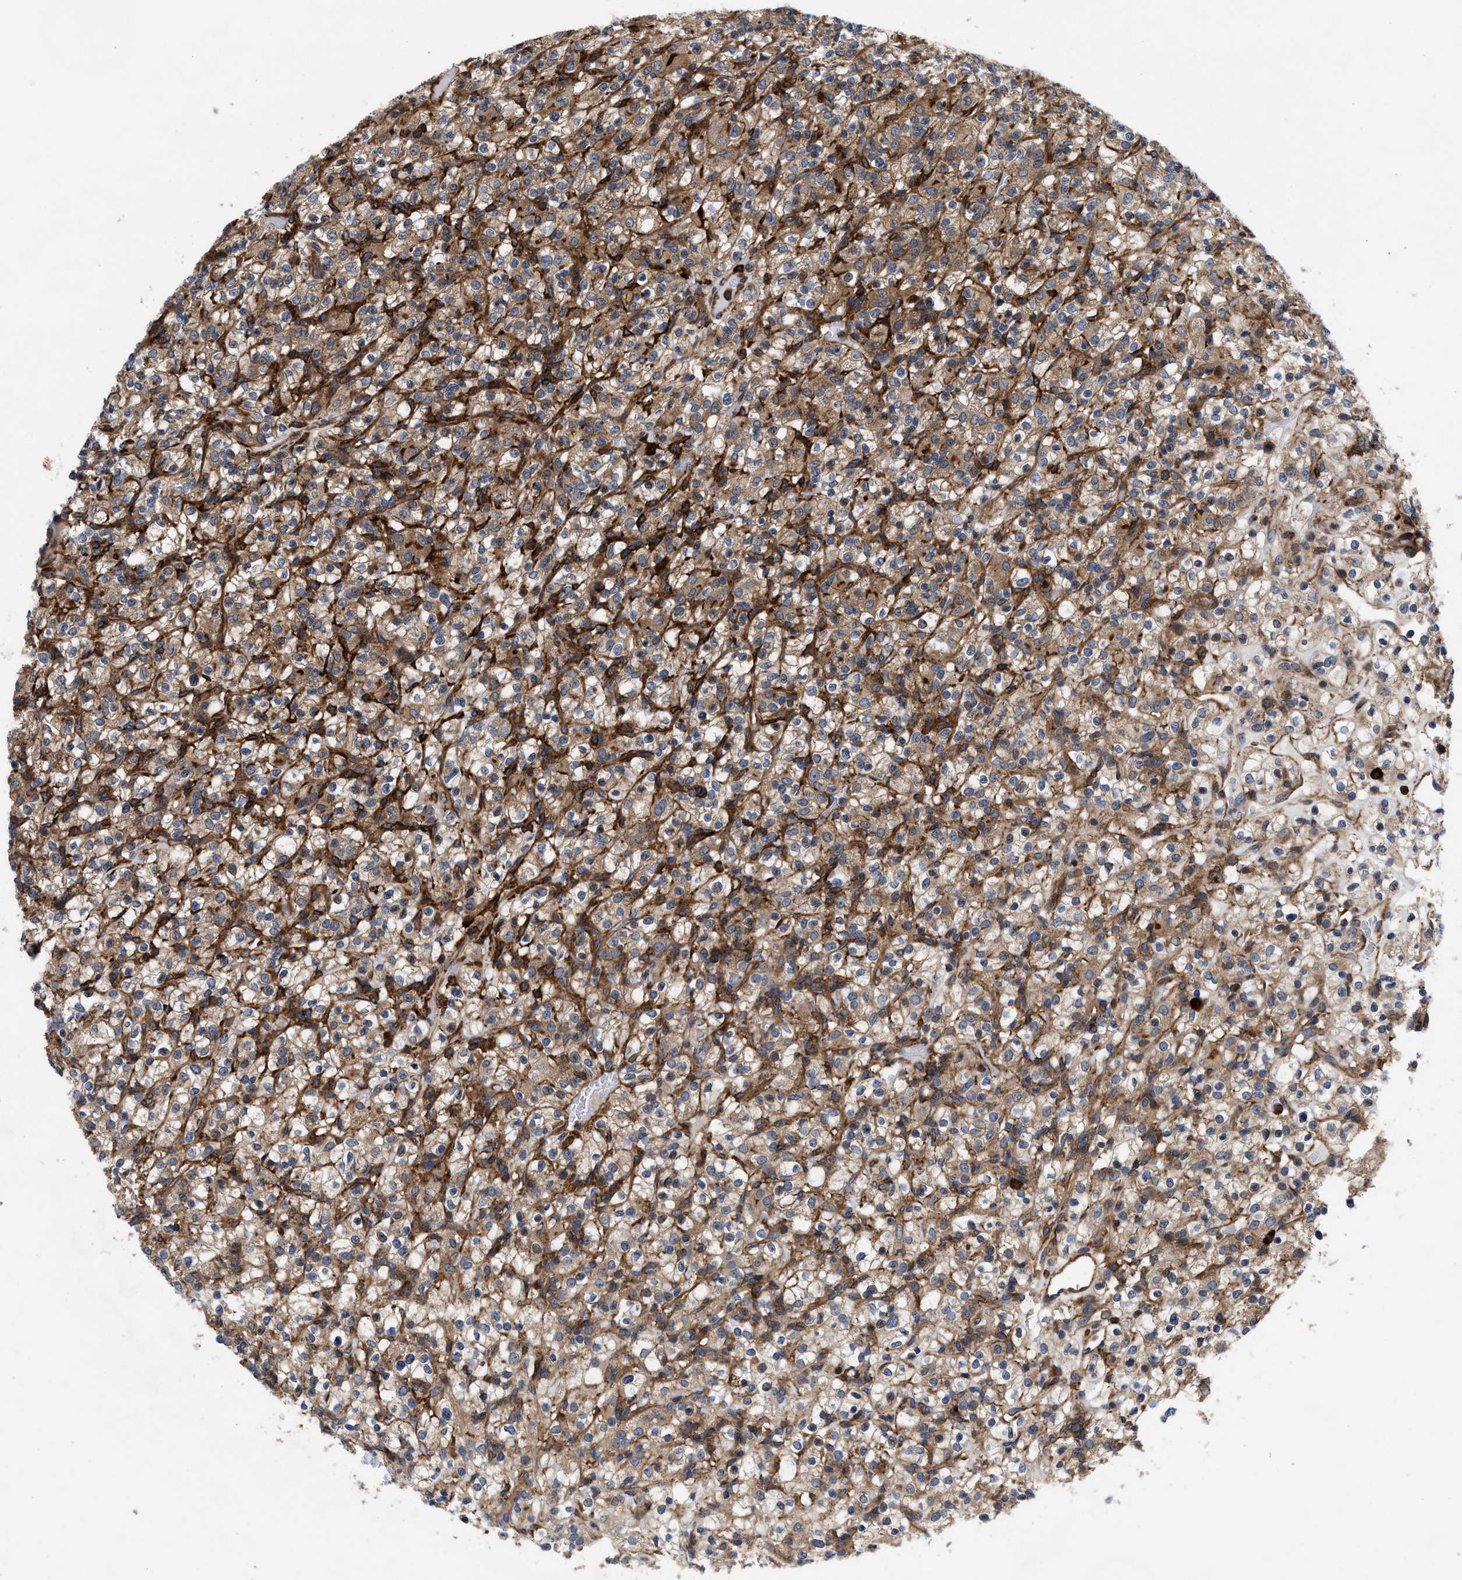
{"staining": {"intensity": "moderate", "quantity": ">75%", "location": "cytoplasmic/membranous"}, "tissue": "renal cancer", "cell_type": "Tumor cells", "image_type": "cancer", "snomed": [{"axis": "morphology", "description": "Normal tissue, NOS"}, {"axis": "morphology", "description": "Adenocarcinoma, NOS"}, {"axis": "topography", "description": "Kidney"}], "caption": "Renal cancer stained with a protein marker reveals moderate staining in tumor cells.", "gene": "SPAST", "patient": {"sex": "female", "age": 72}}